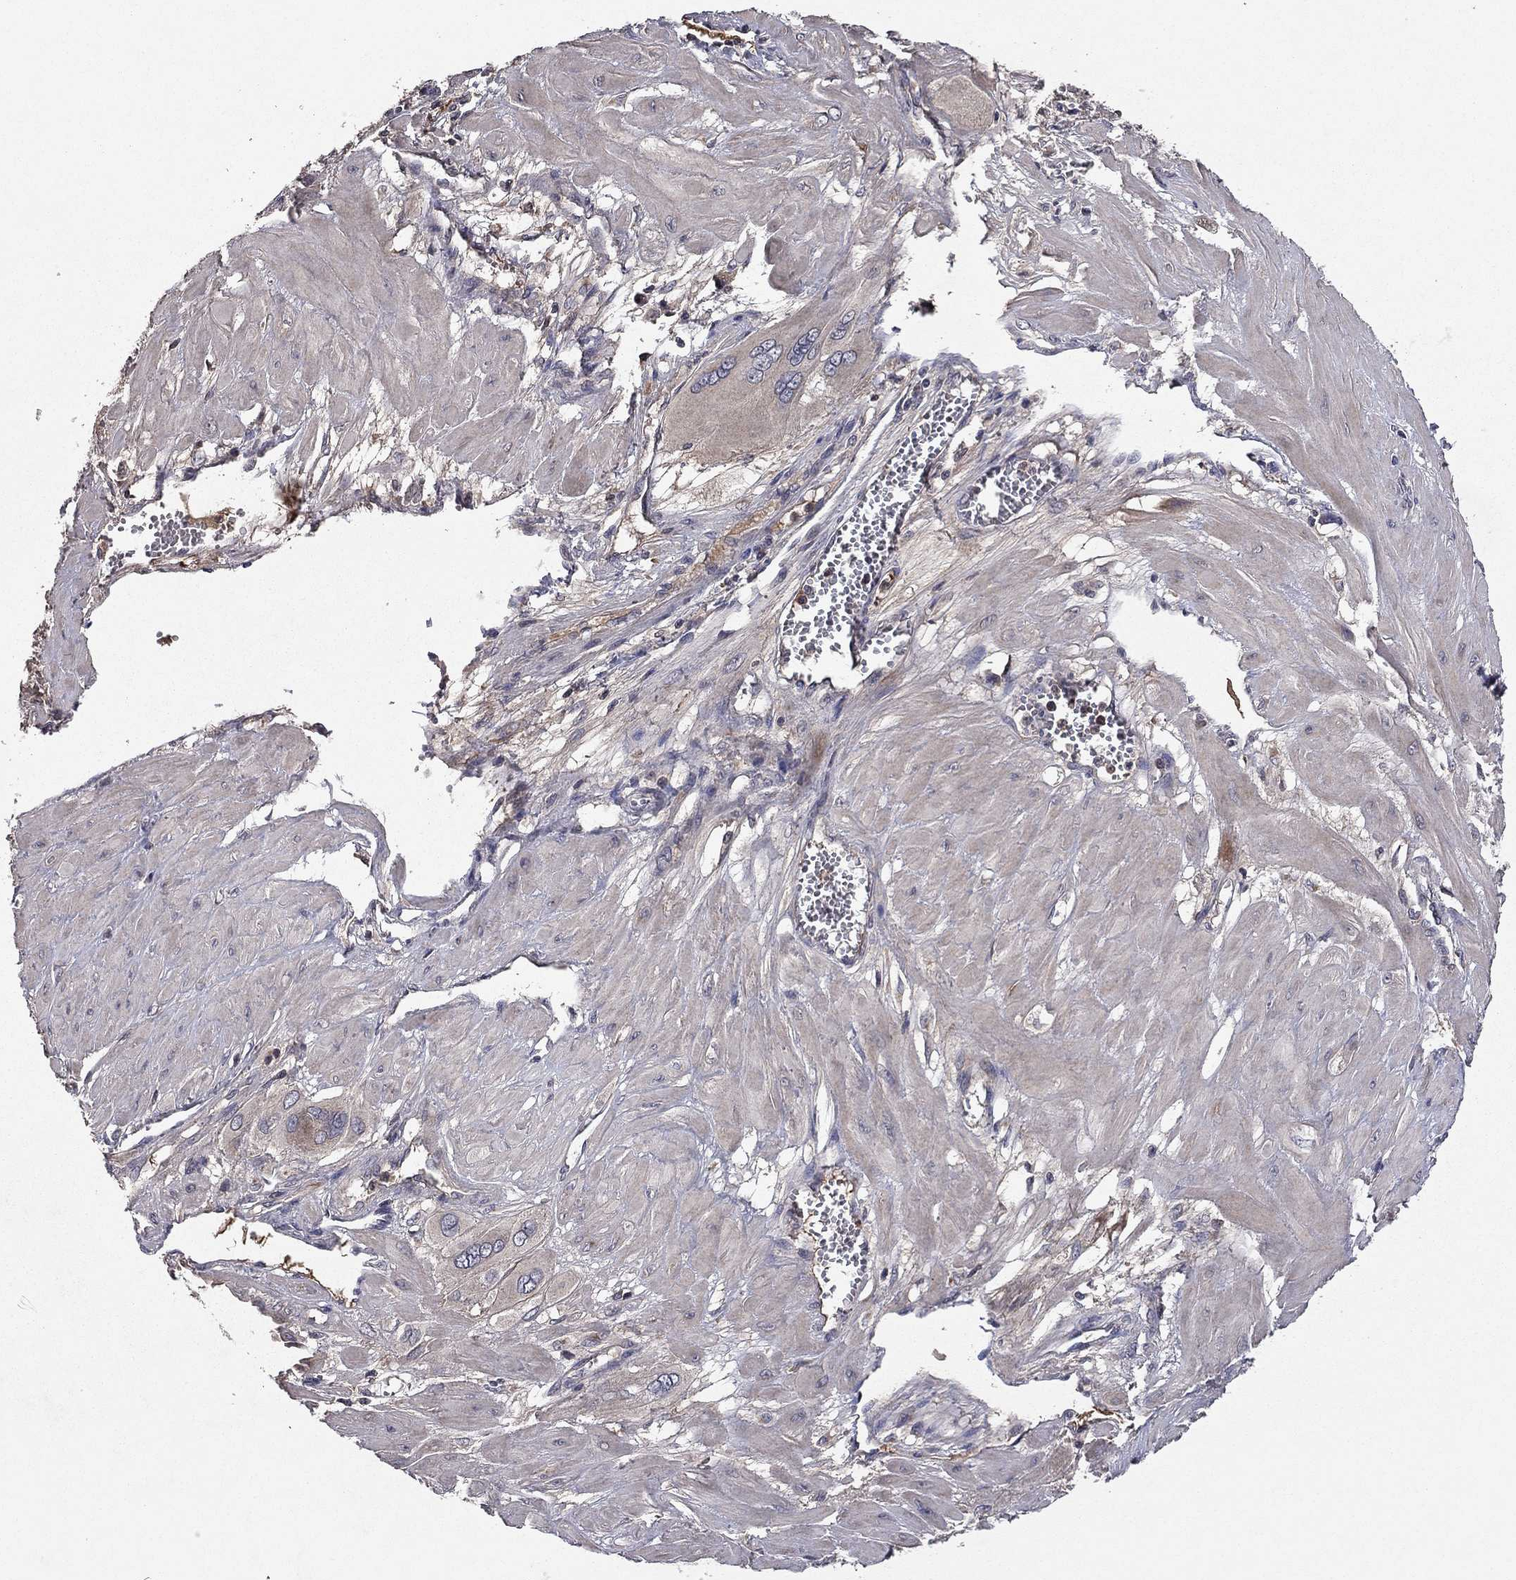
{"staining": {"intensity": "negative", "quantity": "none", "location": "none"}, "tissue": "cervical cancer", "cell_type": "Tumor cells", "image_type": "cancer", "snomed": [{"axis": "morphology", "description": "Squamous cell carcinoma, NOS"}, {"axis": "topography", "description": "Cervix"}], "caption": "Tumor cells are negative for brown protein staining in squamous cell carcinoma (cervical).", "gene": "PROS1", "patient": {"sex": "female", "age": 34}}